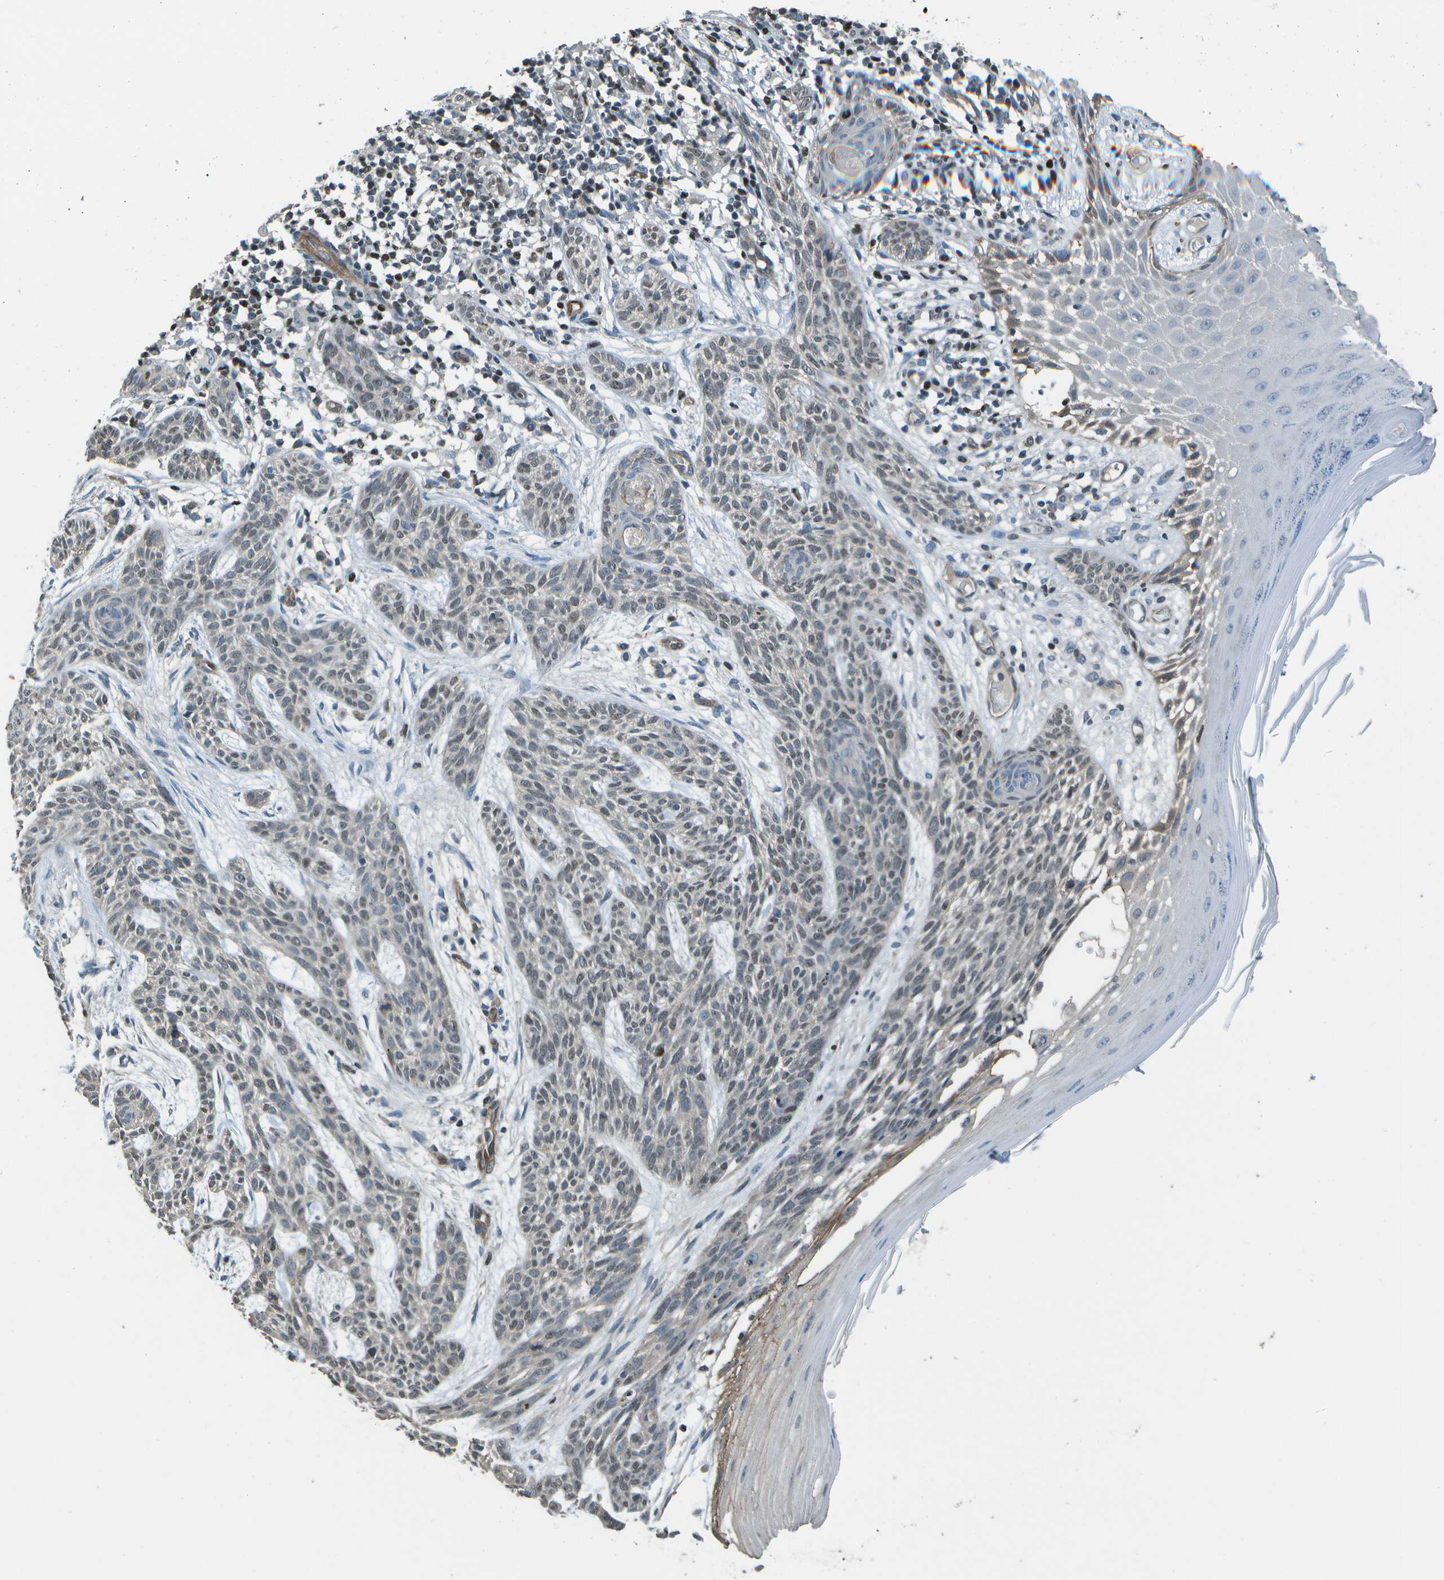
{"staining": {"intensity": "weak", "quantity": "<25%", "location": "nuclear"}, "tissue": "skin cancer", "cell_type": "Tumor cells", "image_type": "cancer", "snomed": [{"axis": "morphology", "description": "Basal cell carcinoma"}, {"axis": "topography", "description": "Skin"}], "caption": "Immunohistochemistry image of skin basal cell carcinoma stained for a protein (brown), which reveals no positivity in tumor cells.", "gene": "PDLIM1", "patient": {"sex": "female", "age": 59}}